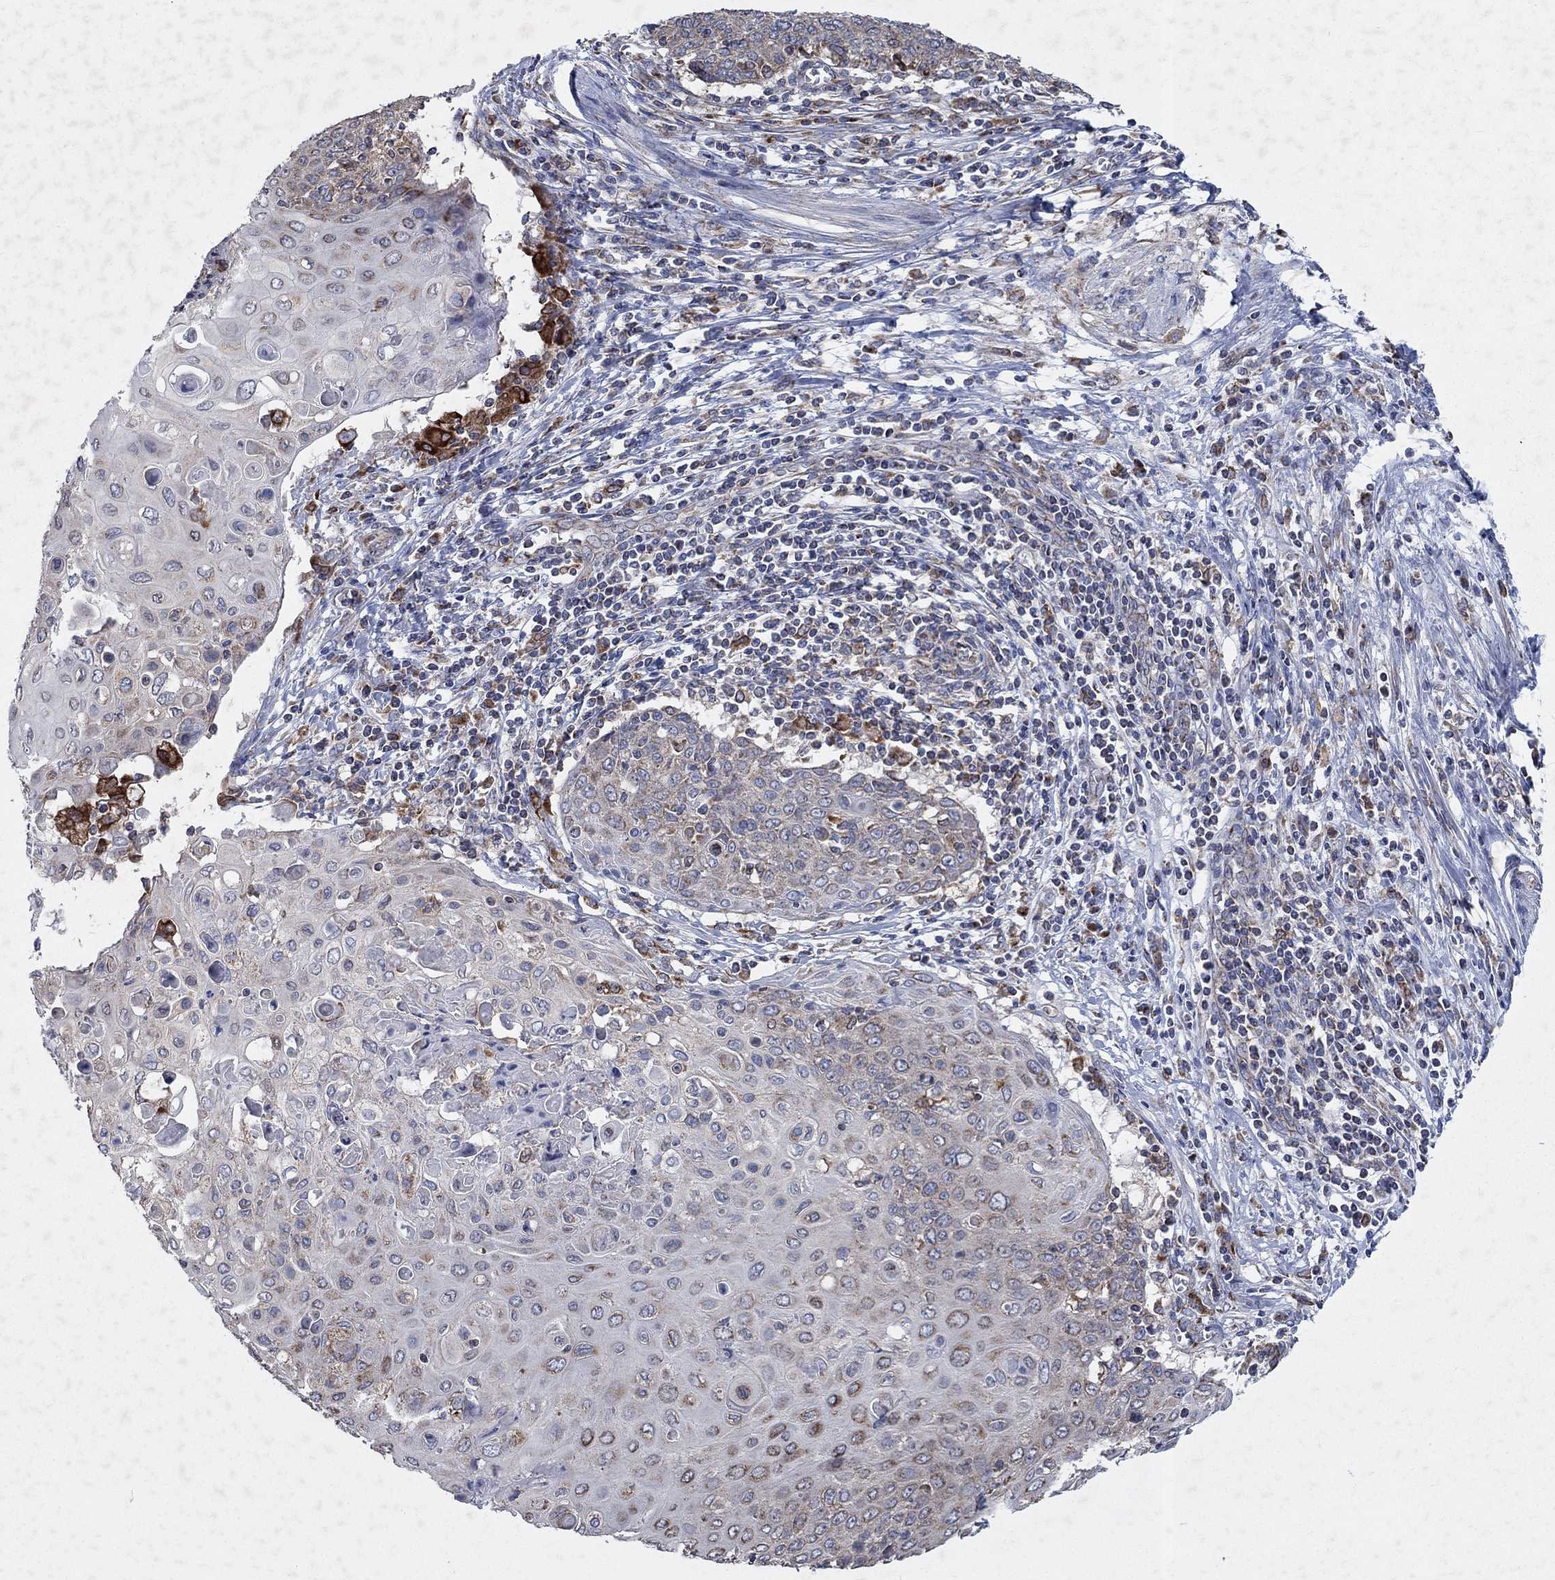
{"staining": {"intensity": "weak", "quantity": "<25%", "location": "cytoplasmic/membranous"}, "tissue": "cervical cancer", "cell_type": "Tumor cells", "image_type": "cancer", "snomed": [{"axis": "morphology", "description": "Squamous cell carcinoma, NOS"}, {"axis": "topography", "description": "Cervix"}], "caption": "Tumor cells are negative for protein expression in human cervical squamous cell carcinoma. (IHC, brightfield microscopy, high magnification).", "gene": "NCEH1", "patient": {"sex": "female", "age": 39}}